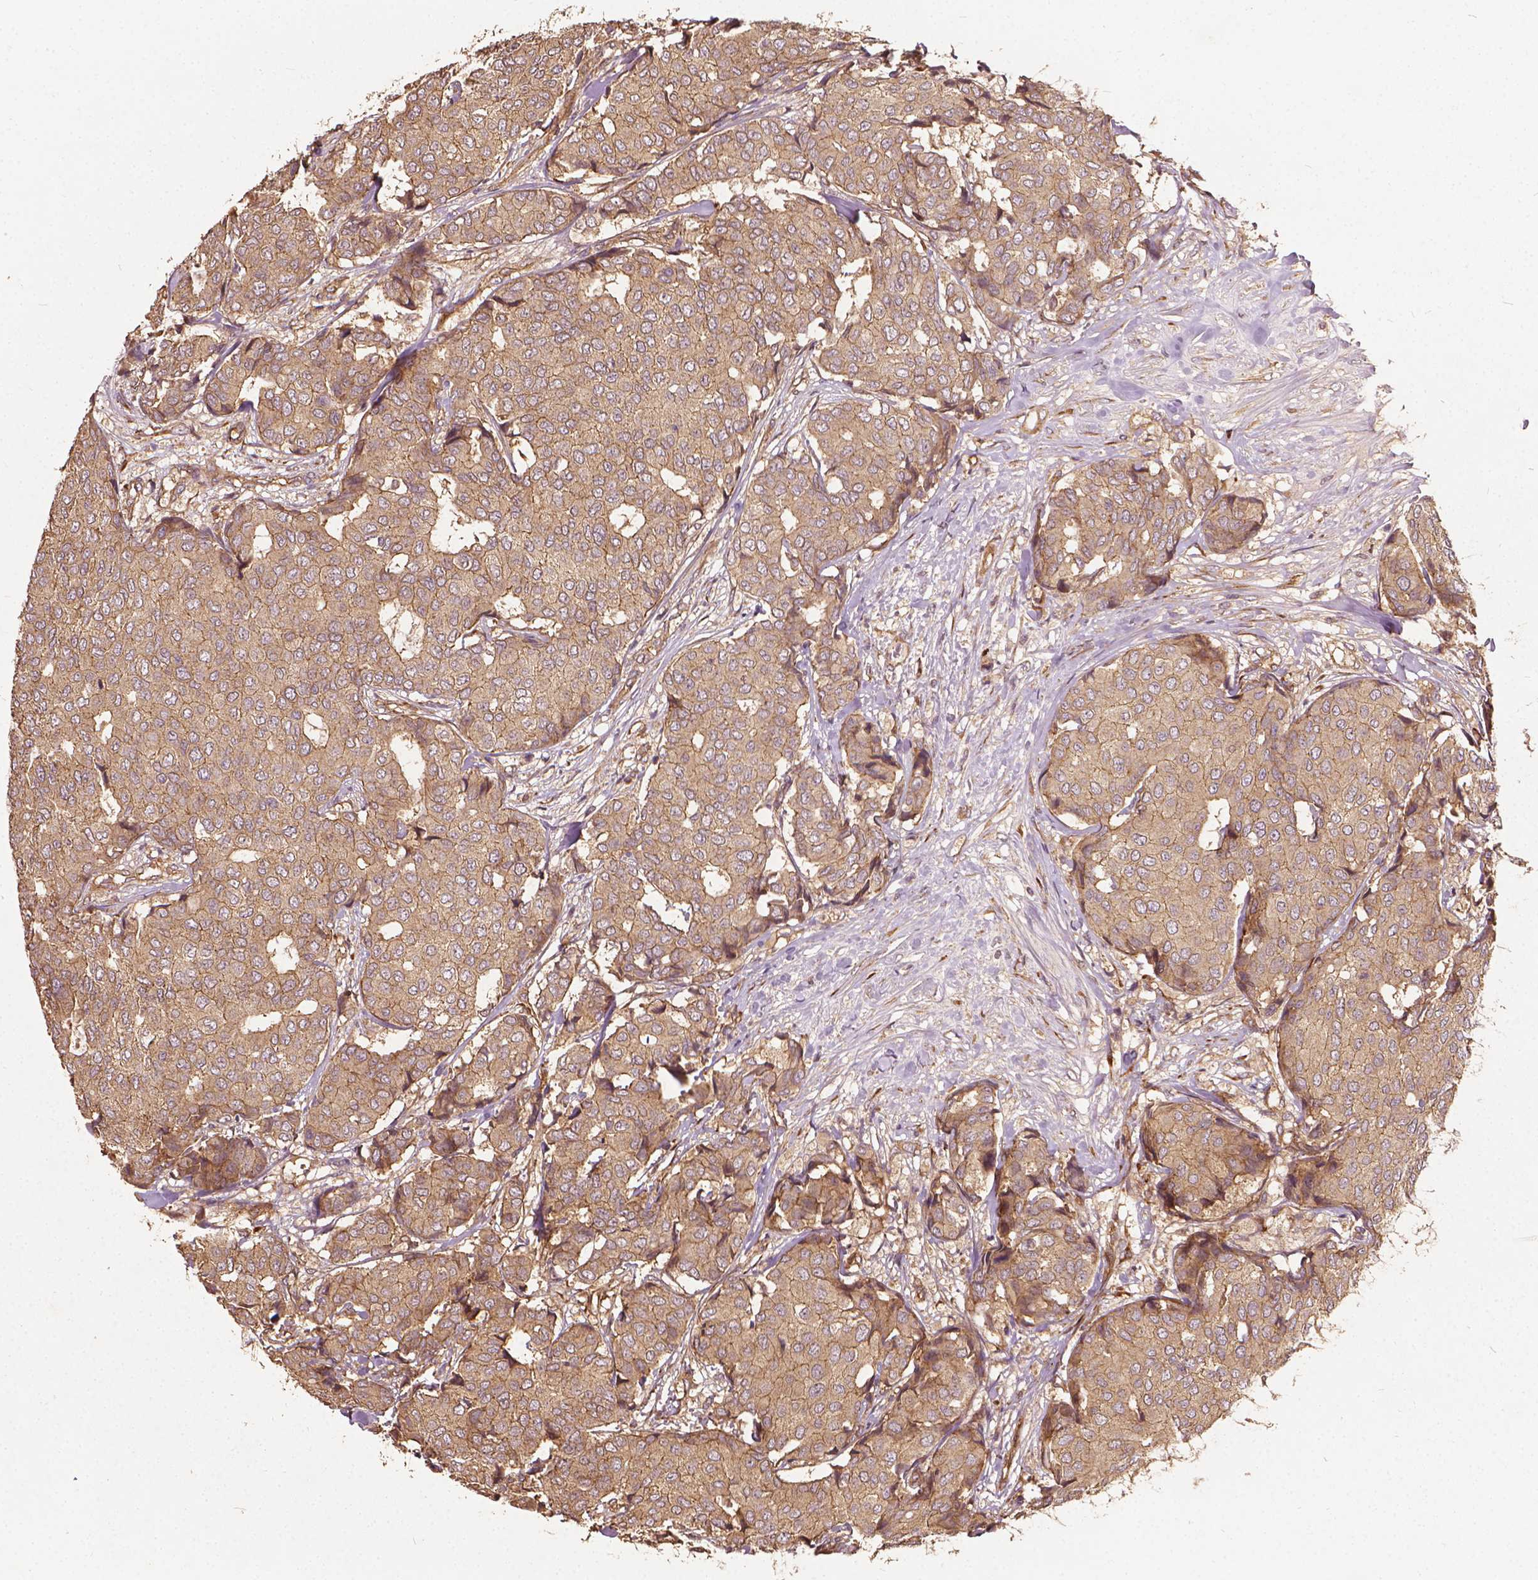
{"staining": {"intensity": "weak", "quantity": ">75%", "location": "cytoplasmic/membranous"}, "tissue": "breast cancer", "cell_type": "Tumor cells", "image_type": "cancer", "snomed": [{"axis": "morphology", "description": "Duct carcinoma"}, {"axis": "topography", "description": "Breast"}], "caption": "This is an image of immunohistochemistry staining of breast infiltrating ductal carcinoma, which shows weak staining in the cytoplasmic/membranous of tumor cells.", "gene": "UBXN2A", "patient": {"sex": "female", "age": 75}}